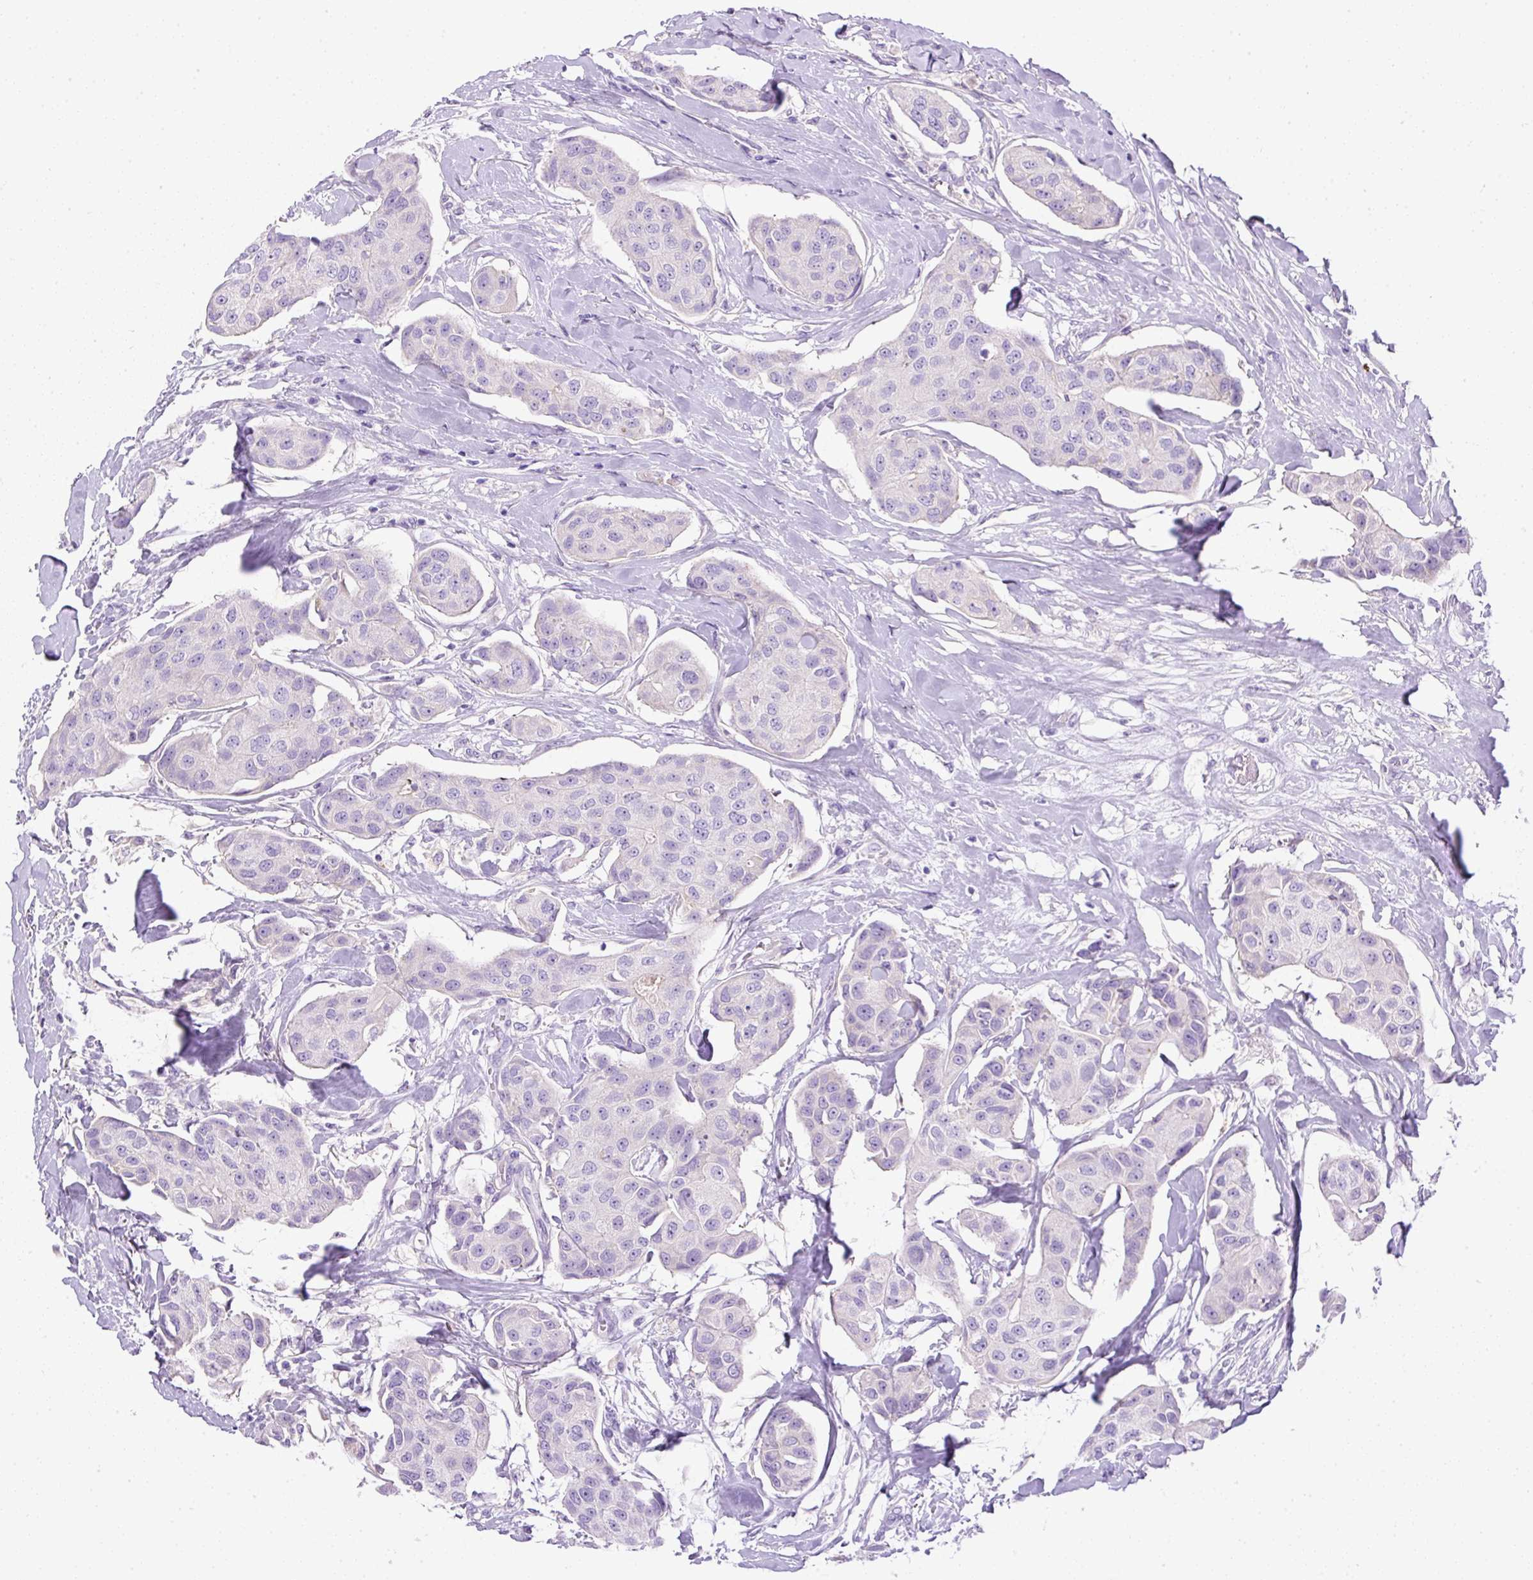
{"staining": {"intensity": "negative", "quantity": "none", "location": "none"}, "tissue": "breast cancer", "cell_type": "Tumor cells", "image_type": "cancer", "snomed": [{"axis": "morphology", "description": "Duct carcinoma"}, {"axis": "topography", "description": "Breast"}, {"axis": "topography", "description": "Lymph node"}], "caption": "High magnification brightfield microscopy of breast cancer (intraductal carcinoma) stained with DAB (brown) and counterstained with hematoxylin (blue): tumor cells show no significant staining.", "gene": "DAPK1", "patient": {"sex": "female", "age": 80}}